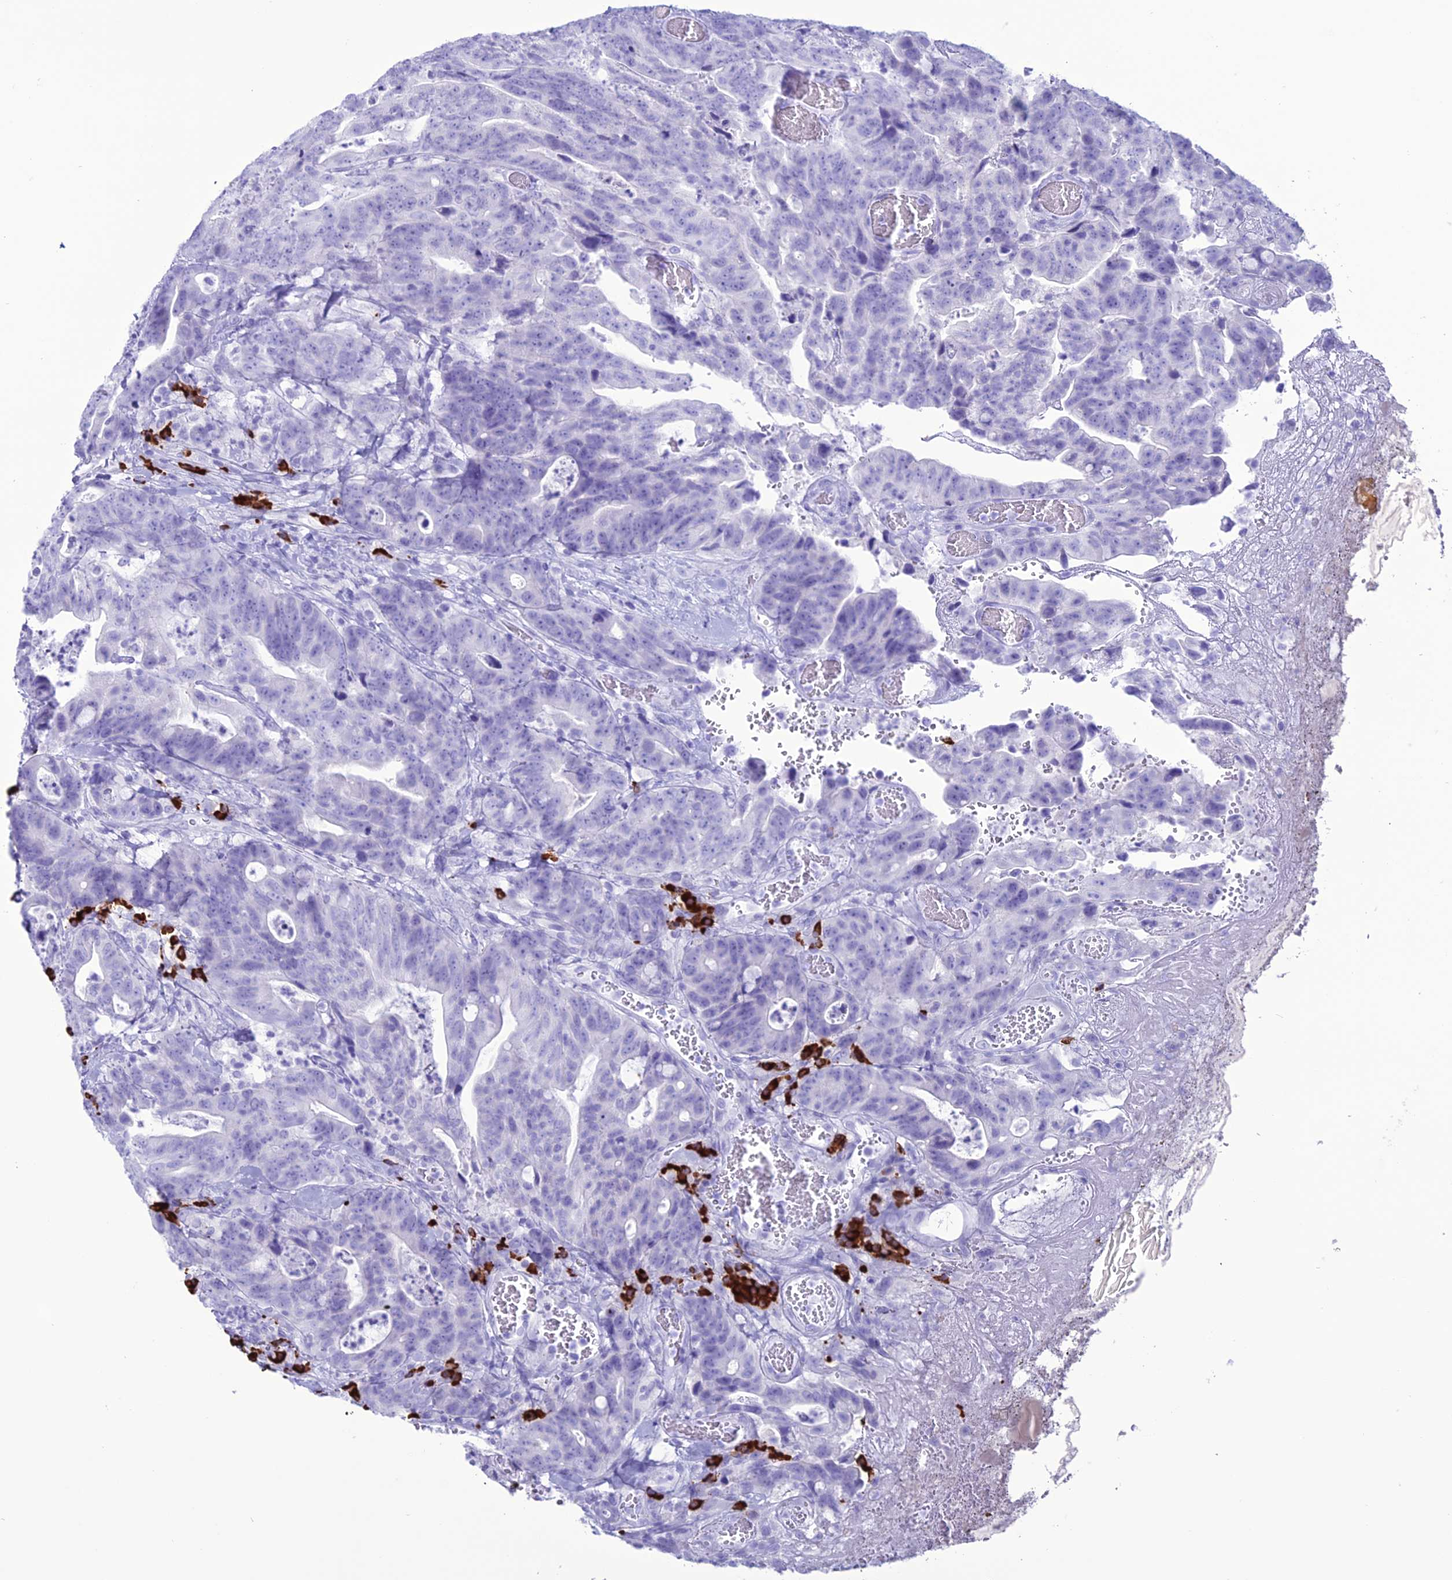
{"staining": {"intensity": "negative", "quantity": "none", "location": "none"}, "tissue": "colorectal cancer", "cell_type": "Tumor cells", "image_type": "cancer", "snomed": [{"axis": "morphology", "description": "Adenocarcinoma, NOS"}, {"axis": "topography", "description": "Colon"}], "caption": "Colorectal cancer (adenocarcinoma) was stained to show a protein in brown. There is no significant expression in tumor cells.", "gene": "MZB1", "patient": {"sex": "female", "age": 82}}